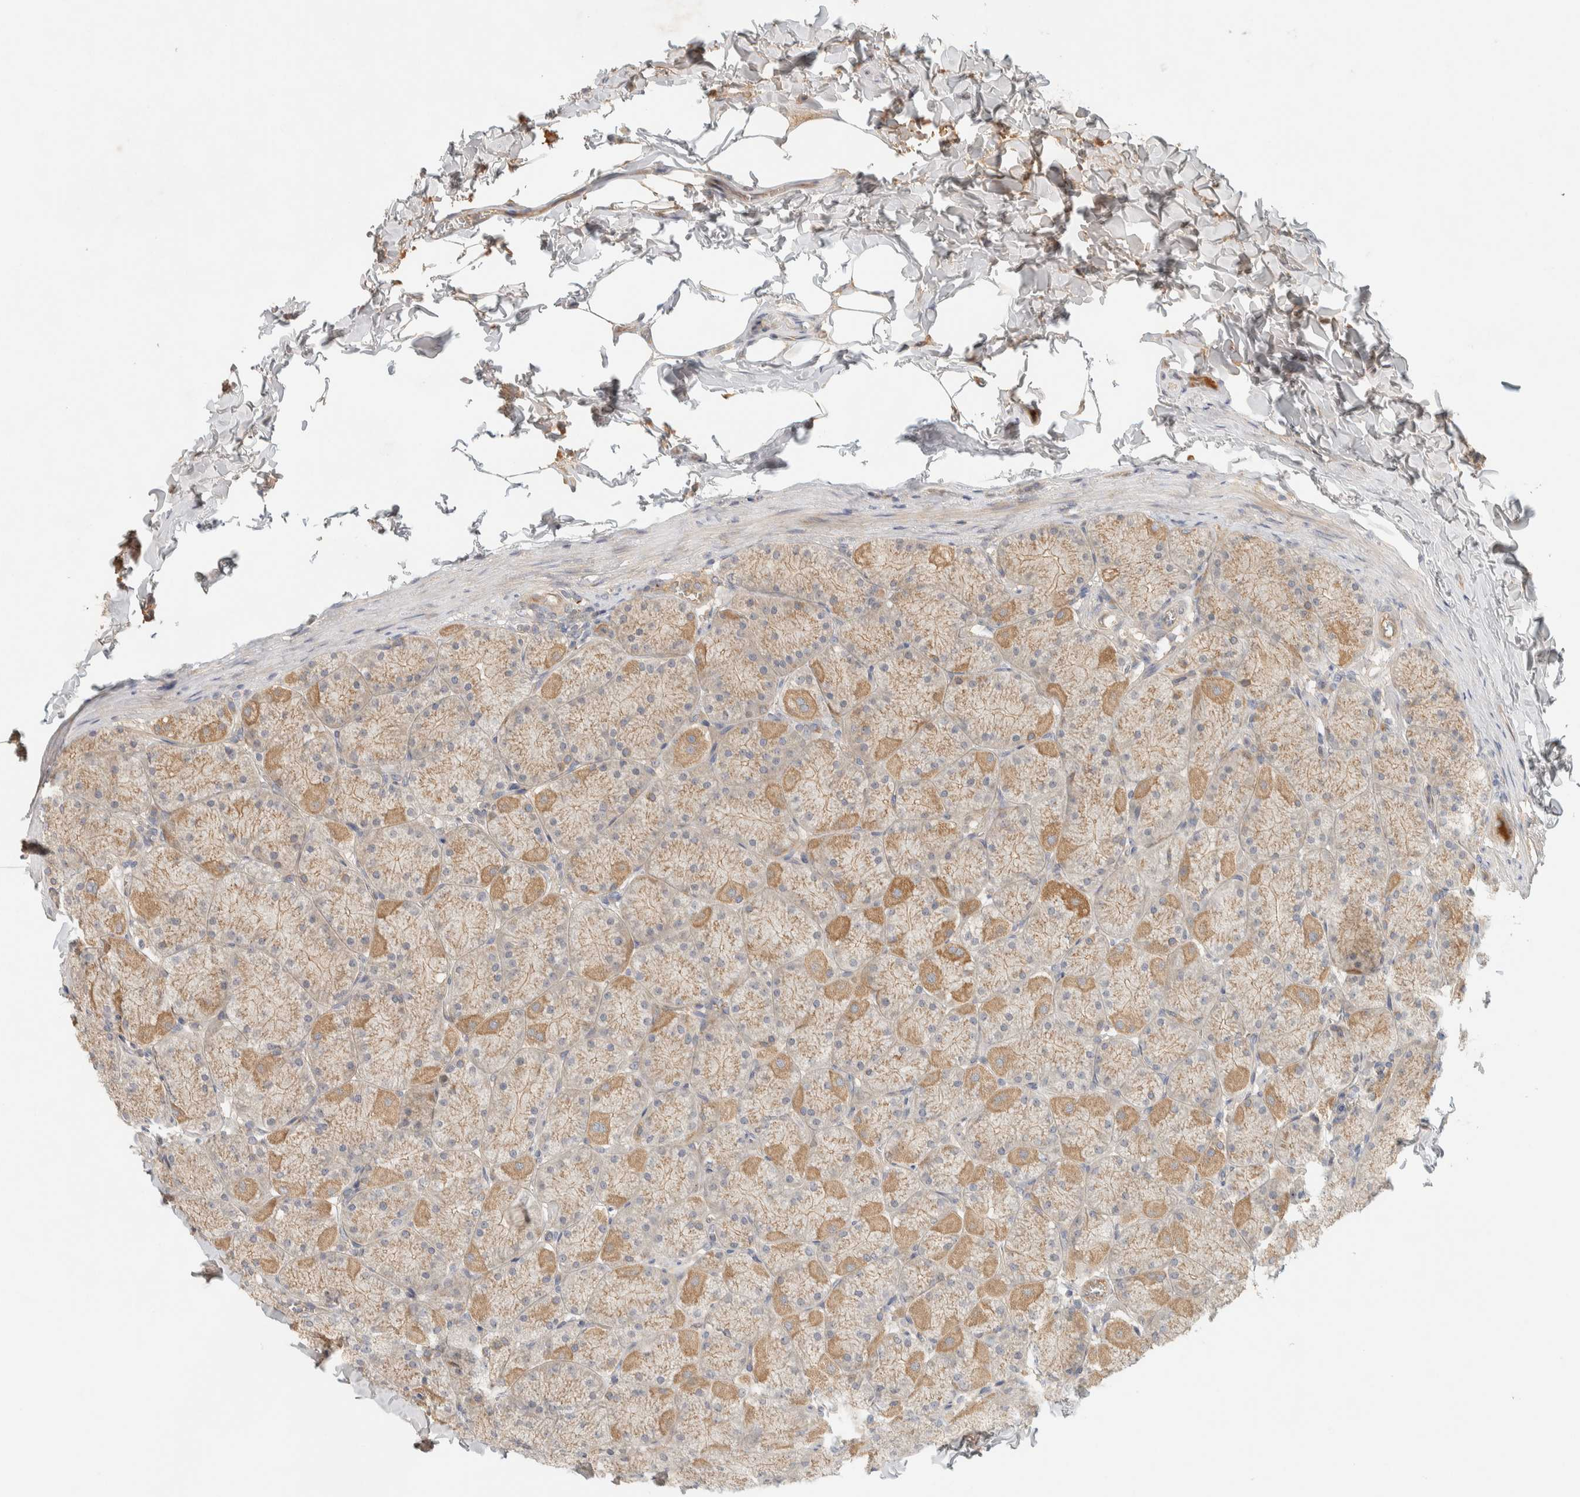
{"staining": {"intensity": "moderate", "quantity": "25%-75%", "location": "cytoplasmic/membranous"}, "tissue": "stomach", "cell_type": "Glandular cells", "image_type": "normal", "snomed": [{"axis": "morphology", "description": "Normal tissue, NOS"}, {"axis": "topography", "description": "Stomach, upper"}], "caption": "This histopathology image demonstrates immunohistochemistry (IHC) staining of normal human stomach, with medium moderate cytoplasmic/membranous expression in approximately 25%-75% of glandular cells.", "gene": "FAM167A", "patient": {"sex": "female", "age": 56}}